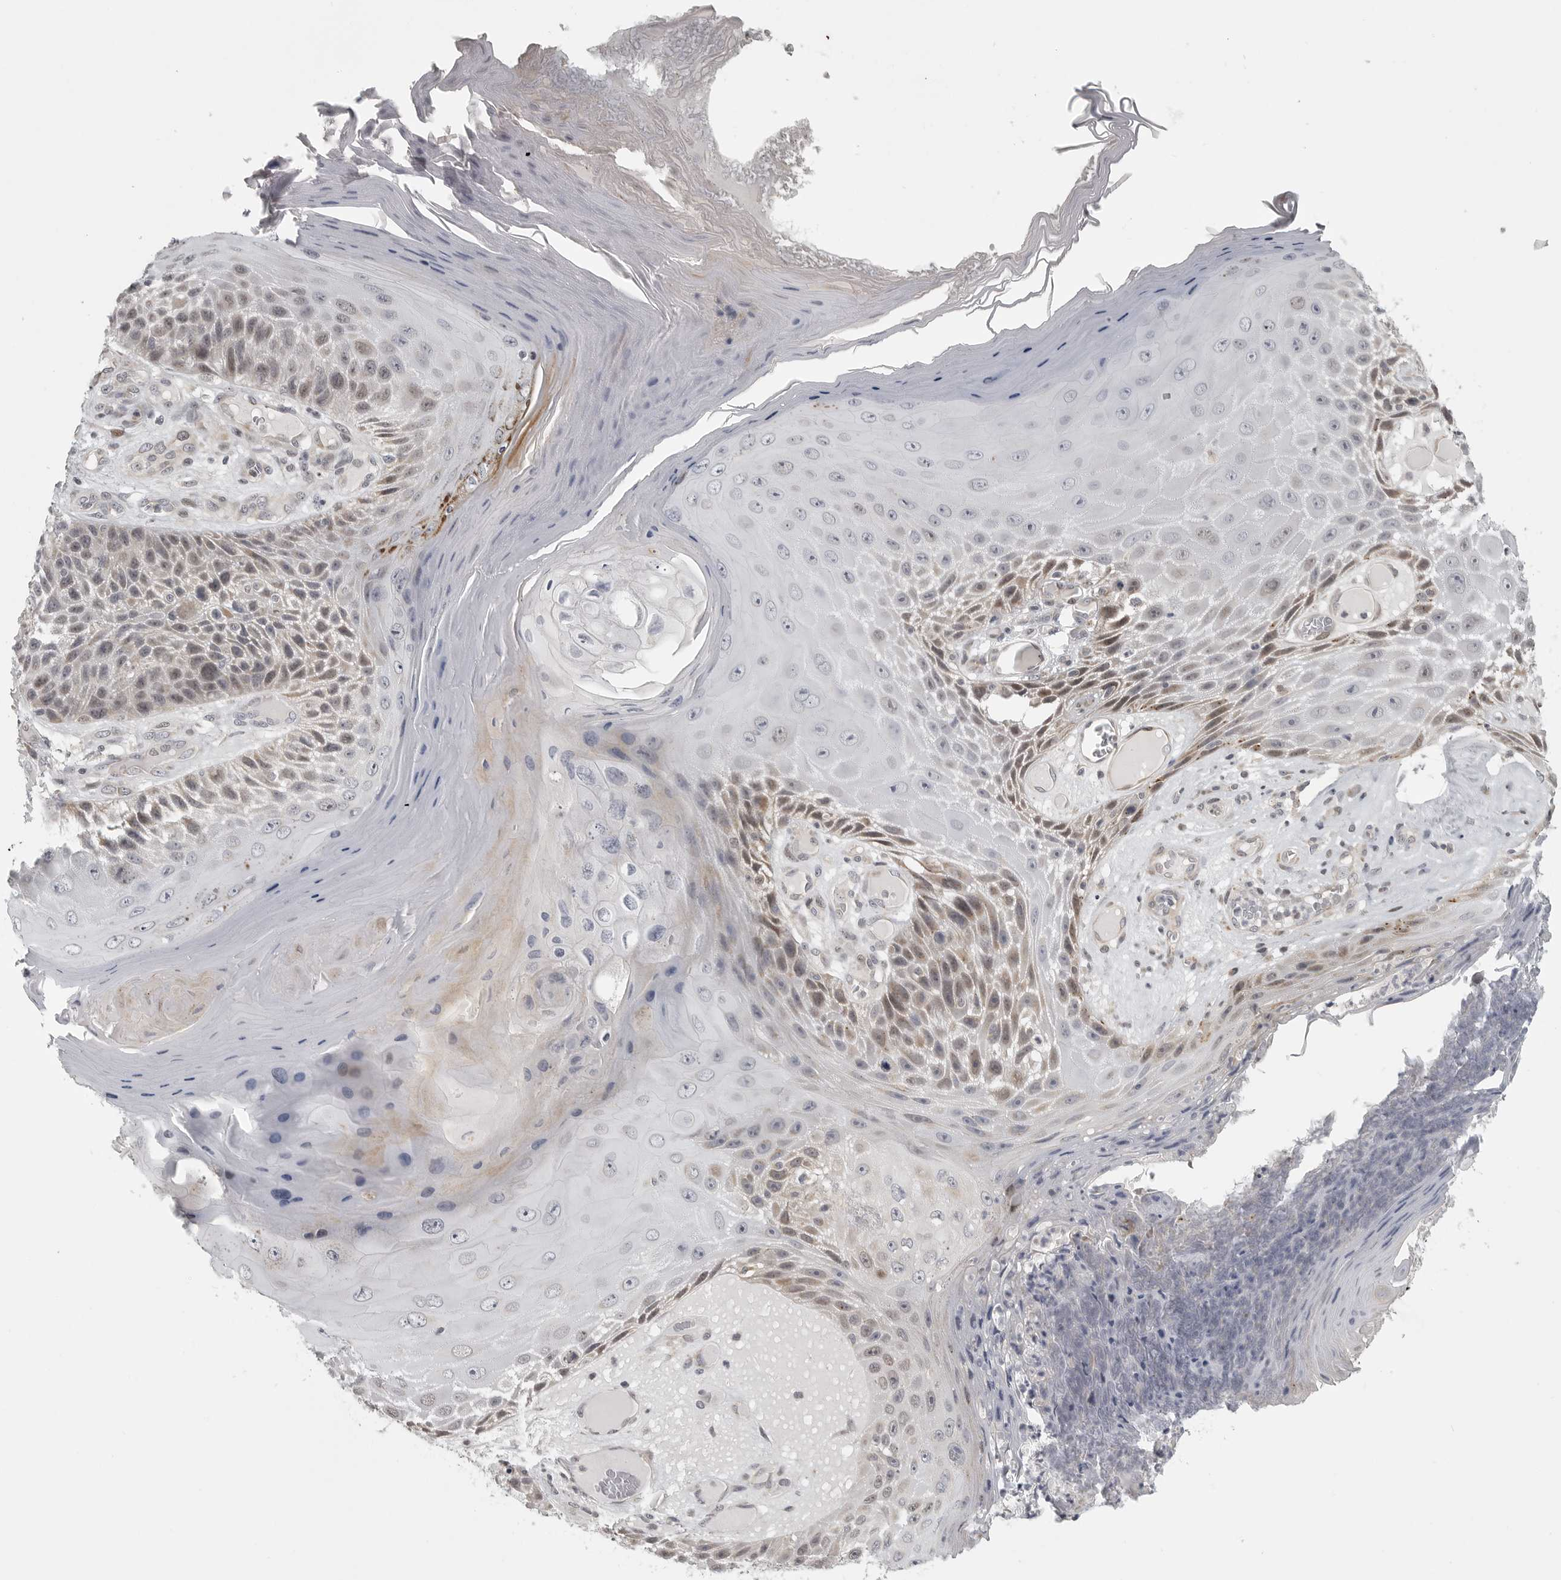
{"staining": {"intensity": "moderate", "quantity": "<25%", "location": "cytoplasmic/membranous,nuclear"}, "tissue": "skin cancer", "cell_type": "Tumor cells", "image_type": "cancer", "snomed": [{"axis": "morphology", "description": "Squamous cell carcinoma, NOS"}, {"axis": "topography", "description": "Skin"}], "caption": "There is low levels of moderate cytoplasmic/membranous and nuclear staining in tumor cells of squamous cell carcinoma (skin), as demonstrated by immunohistochemical staining (brown color).", "gene": "POLE2", "patient": {"sex": "female", "age": 88}}